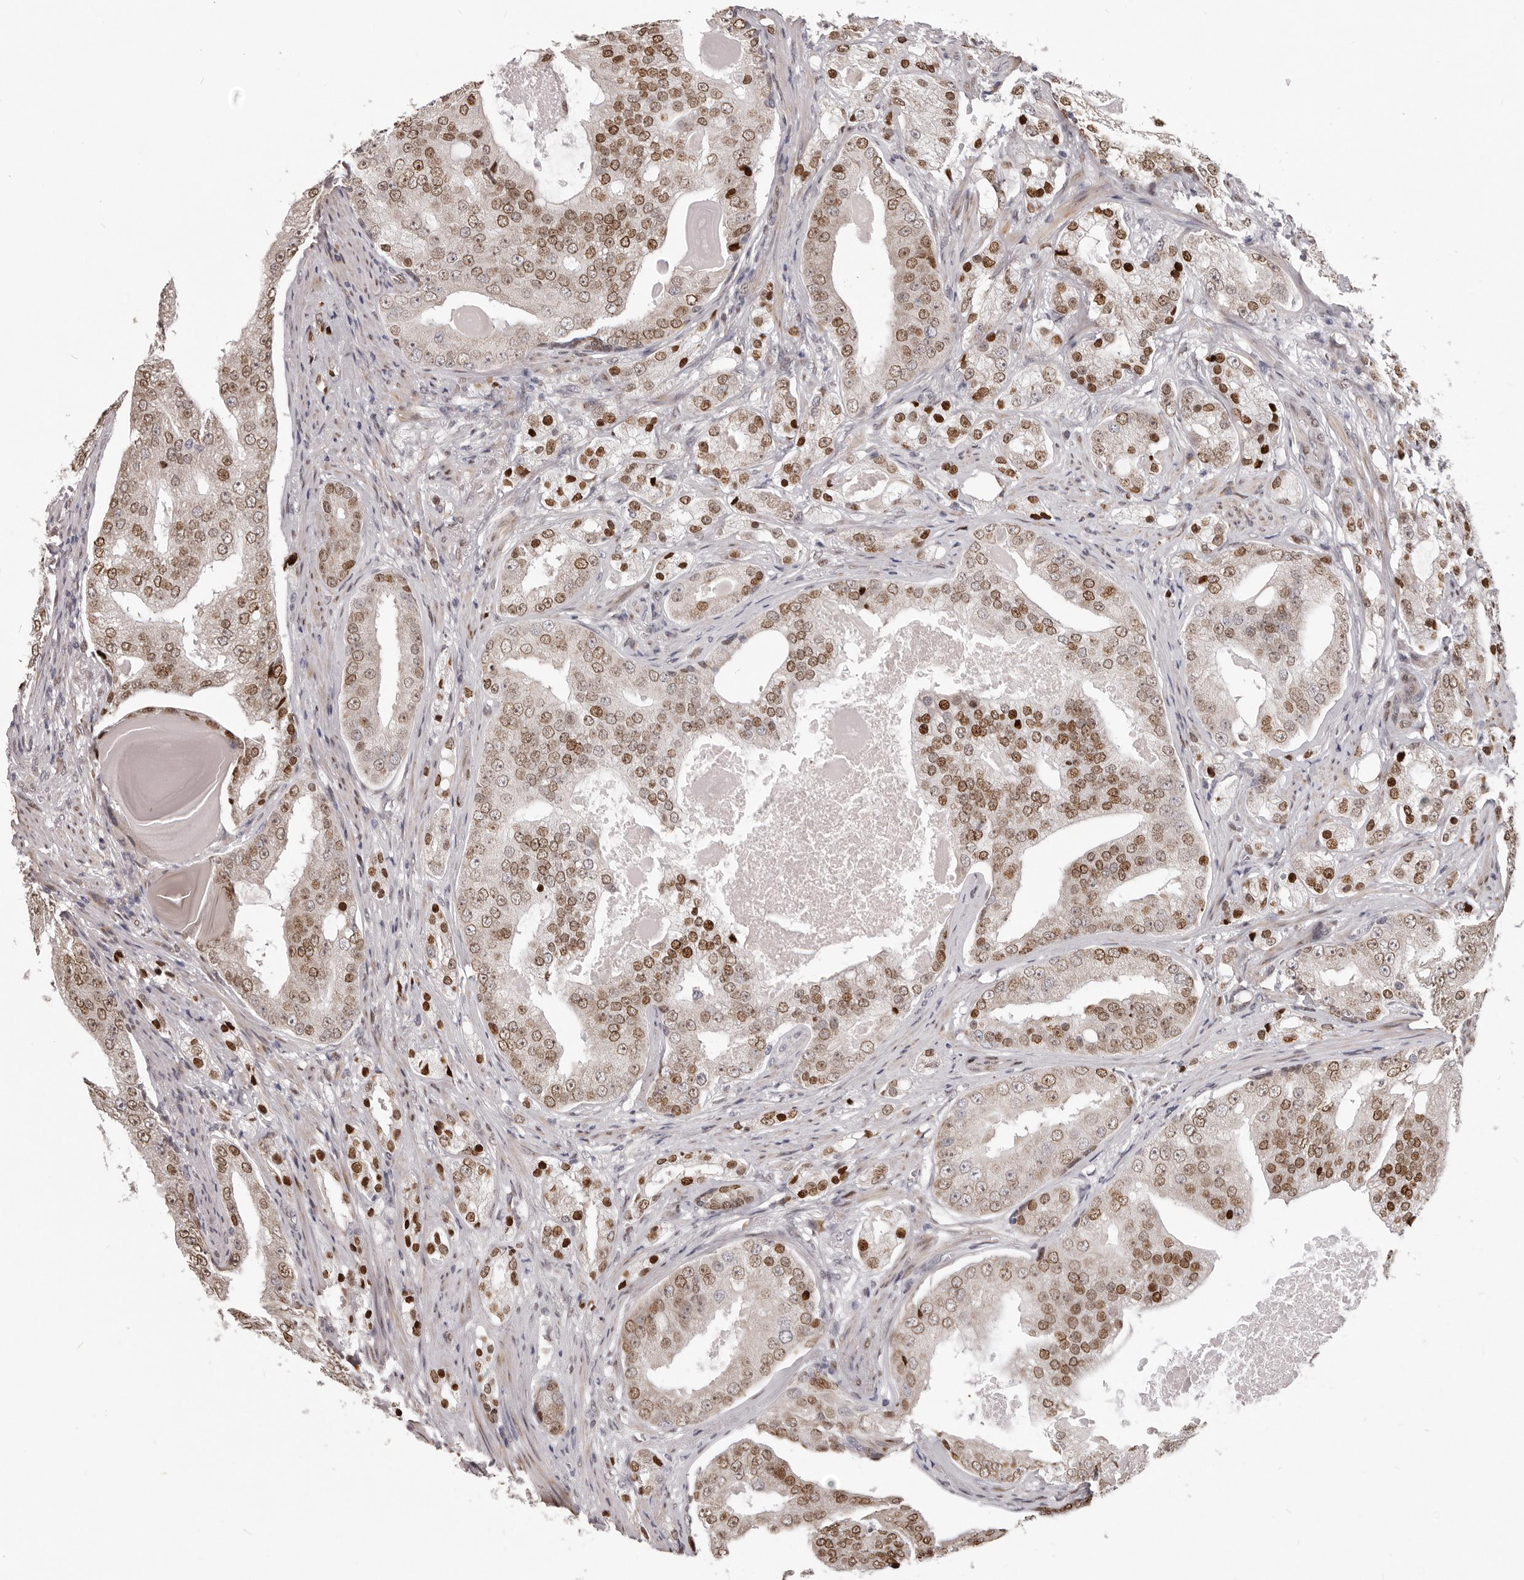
{"staining": {"intensity": "strong", "quantity": ">75%", "location": "nuclear"}, "tissue": "prostate cancer", "cell_type": "Tumor cells", "image_type": "cancer", "snomed": [{"axis": "morphology", "description": "Adenocarcinoma, High grade"}, {"axis": "topography", "description": "Prostate"}], "caption": "Approximately >75% of tumor cells in prostate cancer (adenocarcinoma (high-grade)) demonstrate strong nuclear protein staining as visualized by brown immunohistochemical staining.", "gene": "SRP19", "patient": {"sex": "male", "age": 68}}